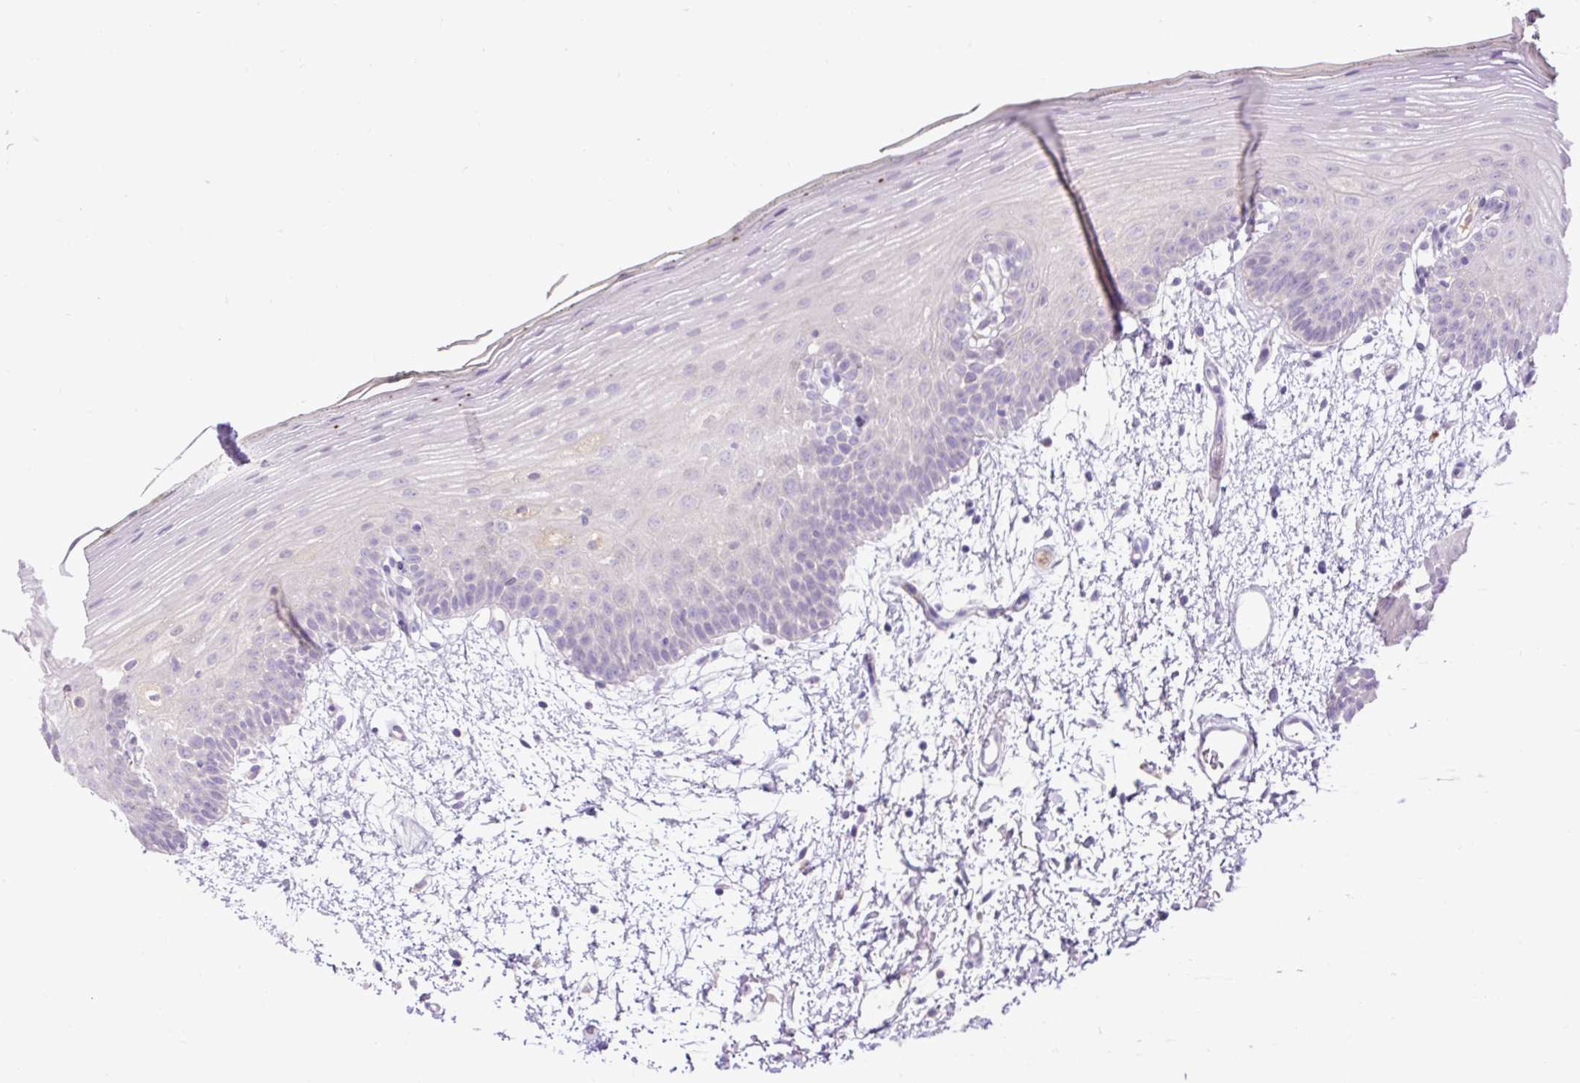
{"staining": {"intensity": "negative", "quantity": "none", "location": "none"}, "tissue": "oral mucosa", "cell_type": "Squamous epithelial cells", "image_type": "normal", "snomed": [{"axis": "morphology", "description": "Normal tissue, NOS"}, {"axis": "morphology", "description": "Squamous cell carcinoma, NOS"}, {"axis": "topography", "description": "Oral tissue"}, {"axis": "topography", "description": "Head-Neck"}], "caption": "A high-resolution image shows immunohistochemistry (IHC) staining of unremarkable oral mucosa, which reveals no significant staining in squamous epithelial cells. (DAB immunohistochemistry (IHC) with hematoxylin counter stain).", "gene": "SPTBN5", "patient": {"sex": "female", "age": 81}}